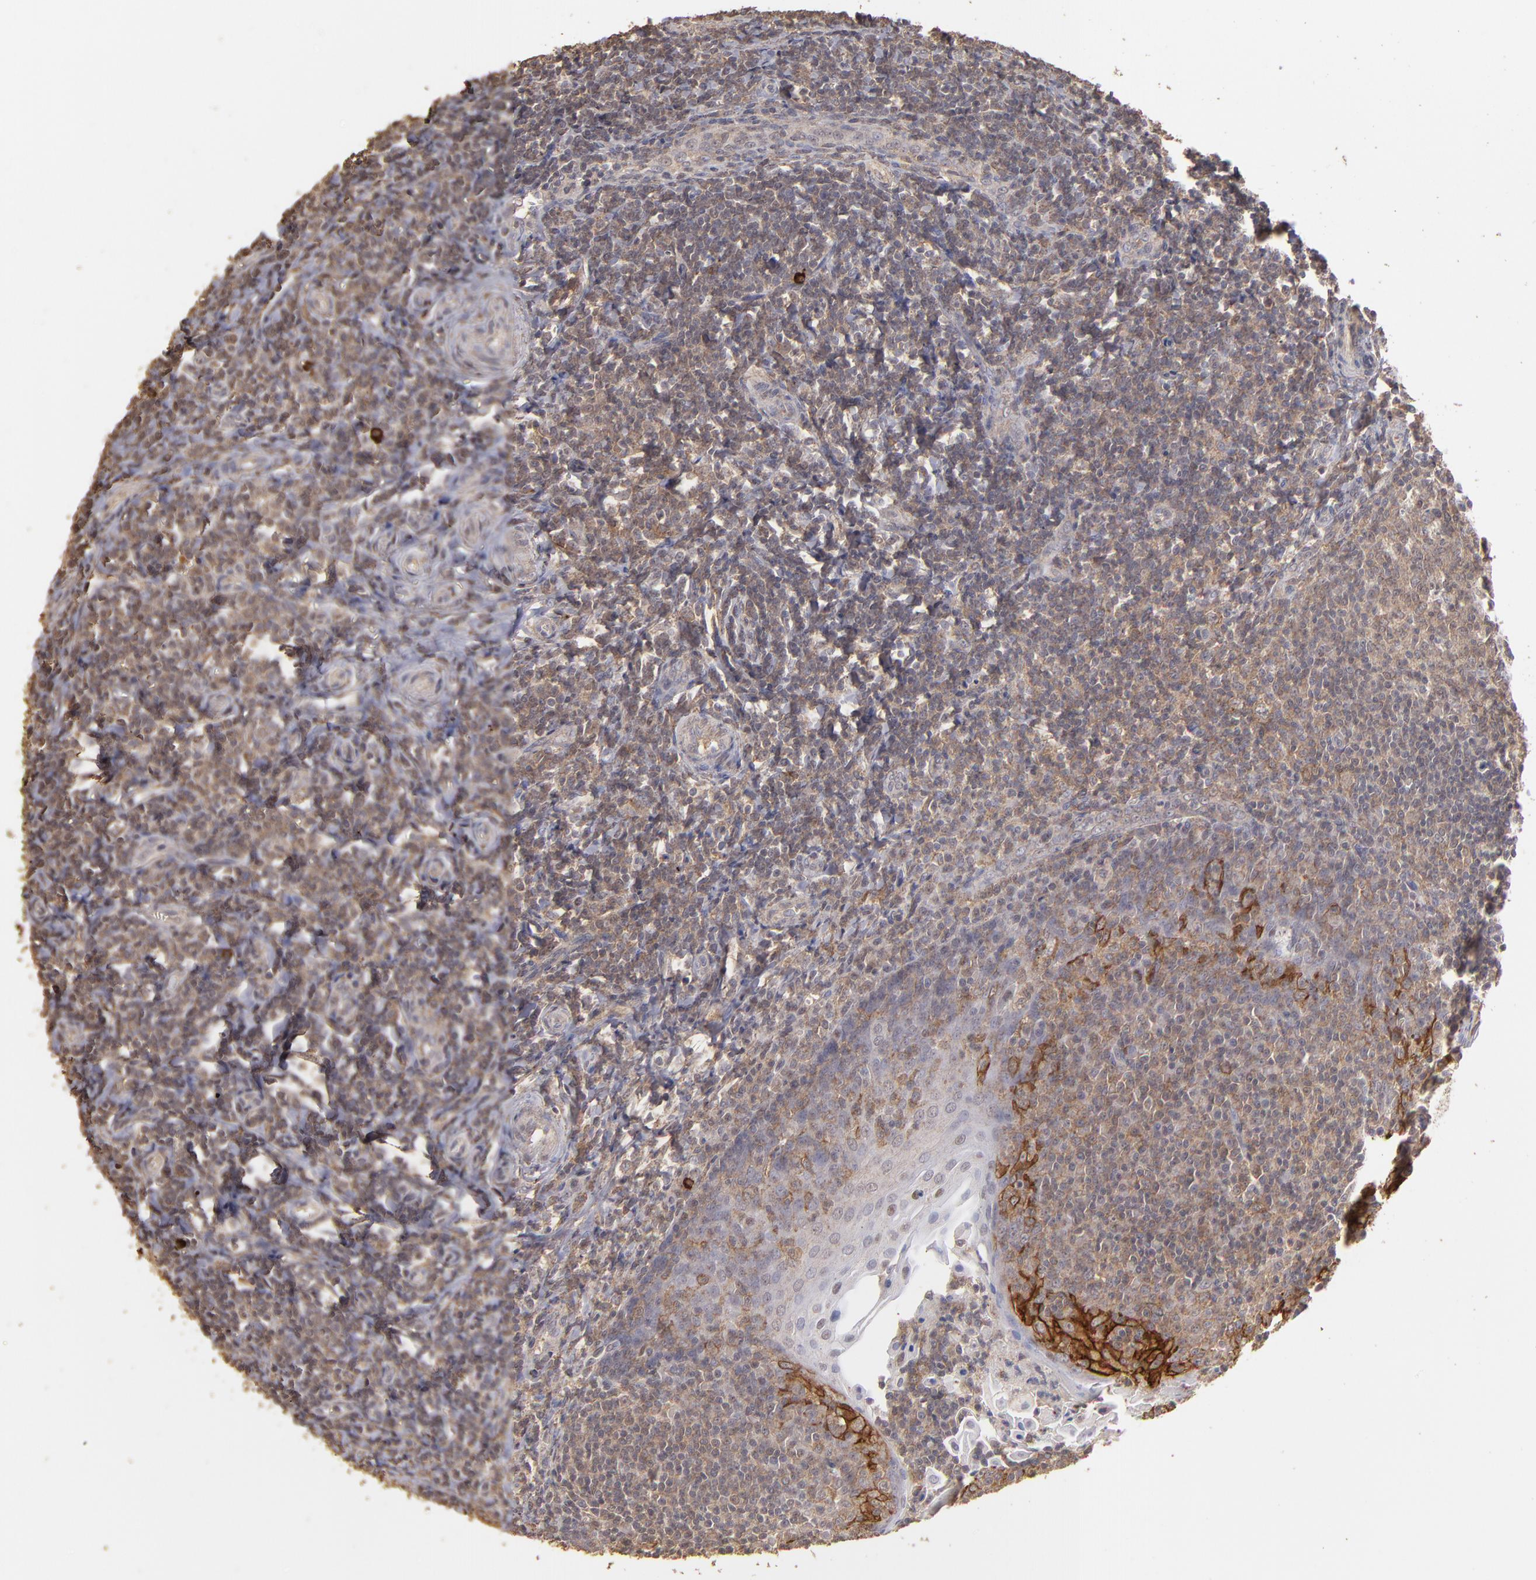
{"staining": {"intensity": "weak", "quantity": "25%-75%", "location": "cytoplasmic/membranous"}, "tissue": "tonsil", "cell_type": "Germinal center cells", "image_type": "normal", "snomed": [{"axis": "morphology", "description": "Normal tissue, NOS"}, {"axis": "topography", "description": "Tonsil"}], "caption": "Protein staining displays weak cytoplasmic/membranous staining in about 25%-75% of germinal center cells in benign tonsil. The staining is performed using DAB (3,3'-diaminobenzidine) brown chromogen to label protein expression. The nuclei are counter-stained blue using hematoxylin.", "gene": "FAT1", "patient": {"sex": "male", "age": 20}}